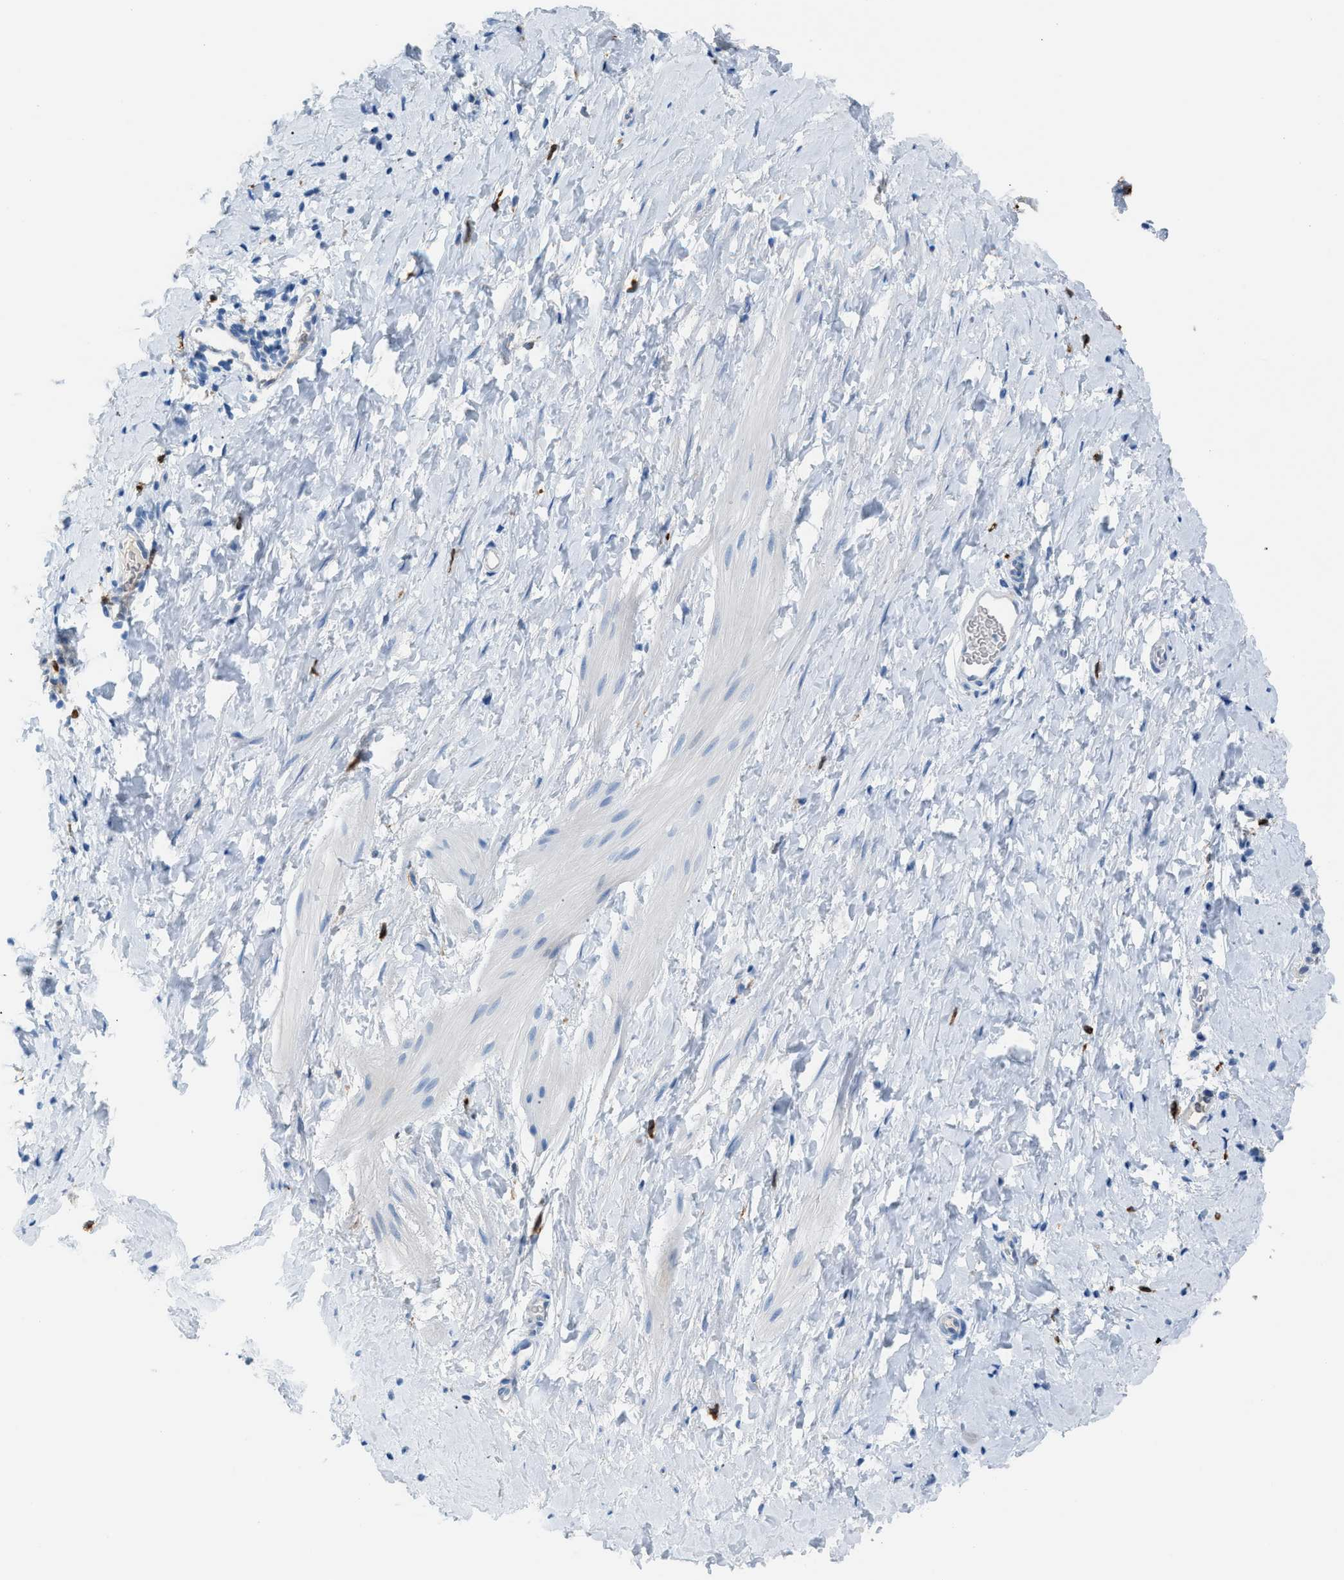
{"staining": {"intensity": "negative", "quantity": "none", "location": "none"}, "tissue": "smooth muscle", "cell_type": "Smooth muscle cells", "image_type": "normal", "snomed": [{"axis": "morphology", "description": "Normal tissue, NOS"}, {"axis": "topography", "description": "Smooth muscle"}], "caption": "Immunohistochemistry (IHC) image of unremarkable smooth muscle: smooth muscle stained with DAB (3,3'-diaminobenzidine) exhibits no significant protein positivity in smooth muscle cells. The staining is performed using DAB brown chromogen with nuclei counter-stained in using hematoxylin.", "gene": "CLEC10A", "patient": {"sex": "male", "age": 16}}